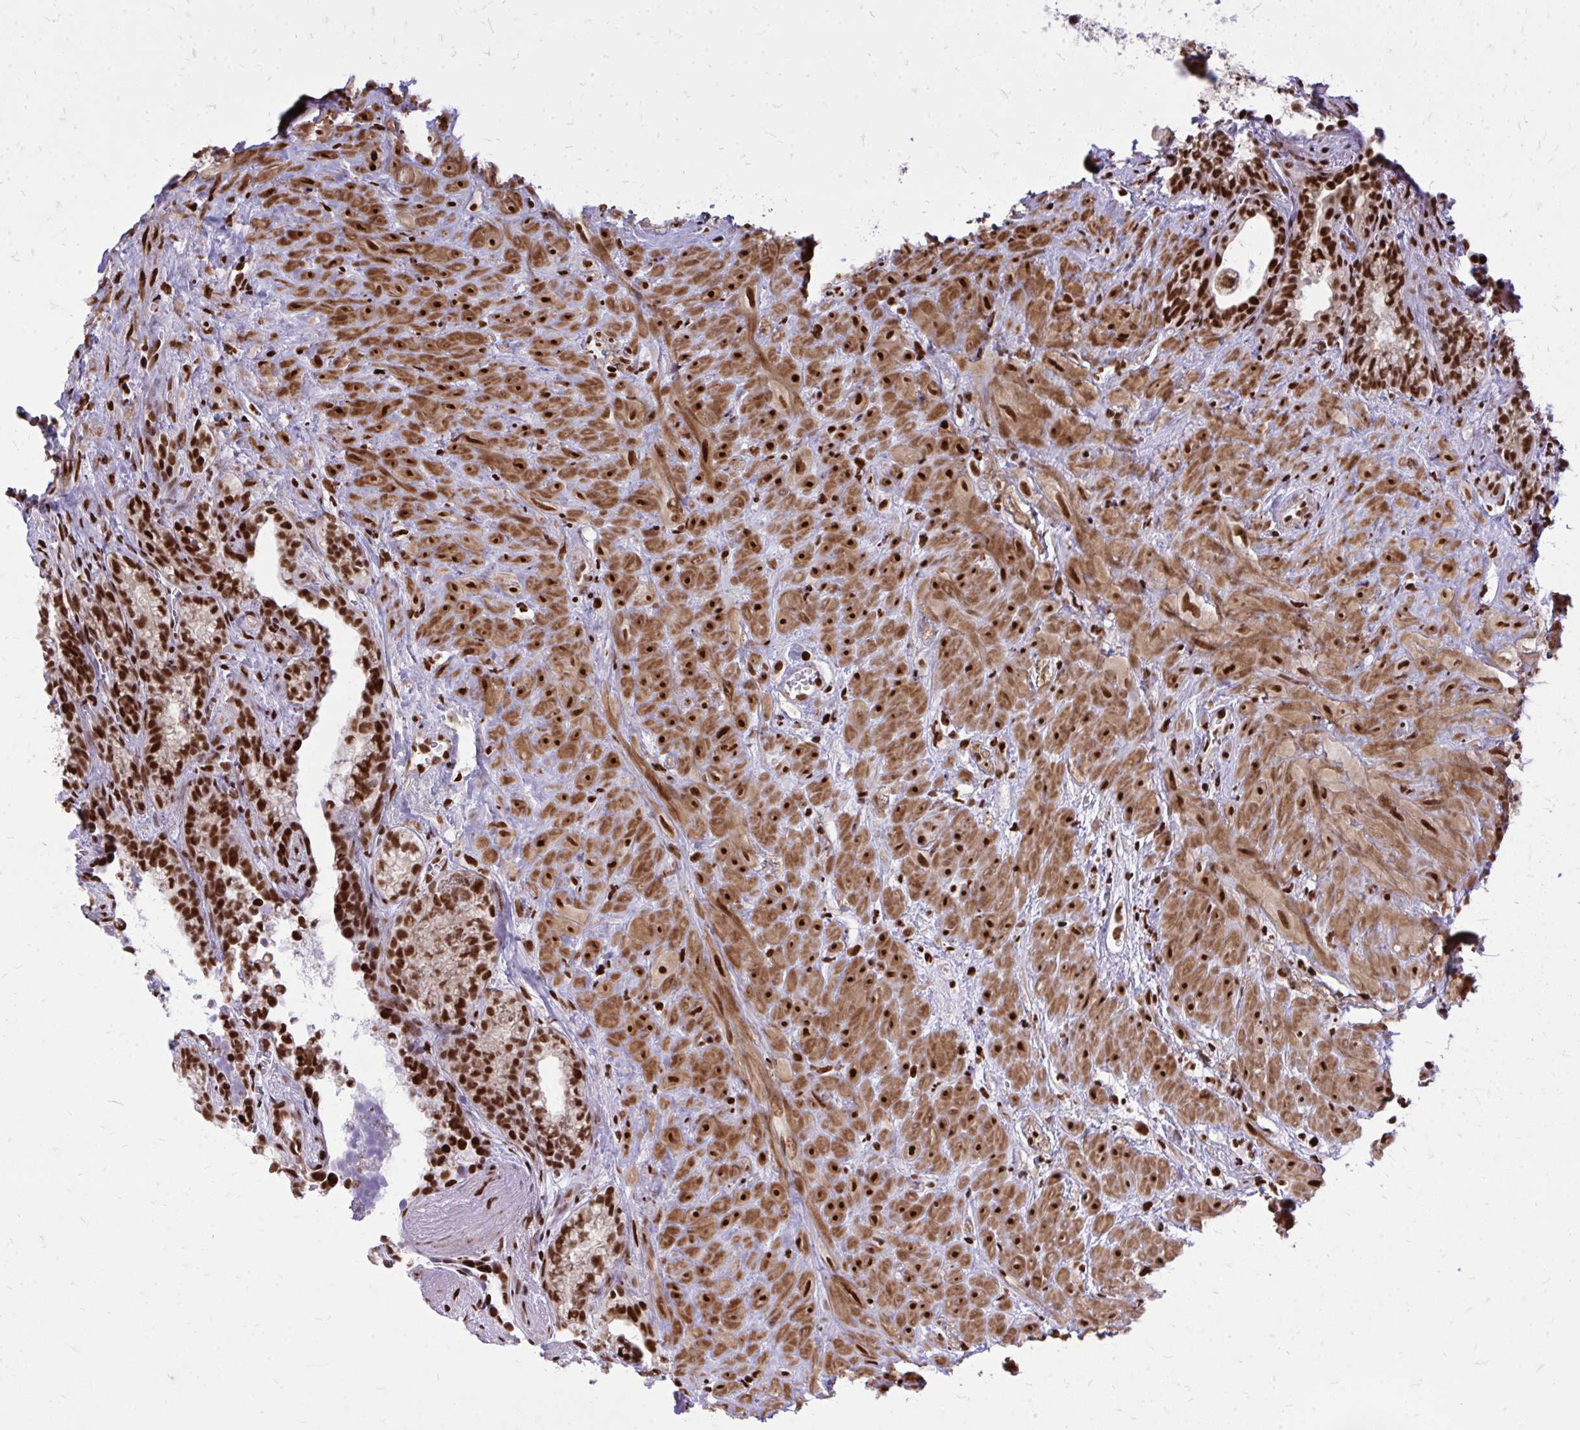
{"staining": {"intensity": "strong", "quantity": ">75%", "location": "nuclear"}, "tissue": "seminal vesicle", "cell_type": "Glandular cells", "image_type": "normal", "snomed": [{"axis": "morphology", "description": "Normal tissue, NOS"}, {"axis": "topography", "description": "Seminal veicle"}], "caption": "Glandular cells display high levels of strong nuclear positivity in approximately >75% of cells in benign human seminal vesicle.", "gene": "TBL1Y", "patient": {"sex": "male", "age": 76}}